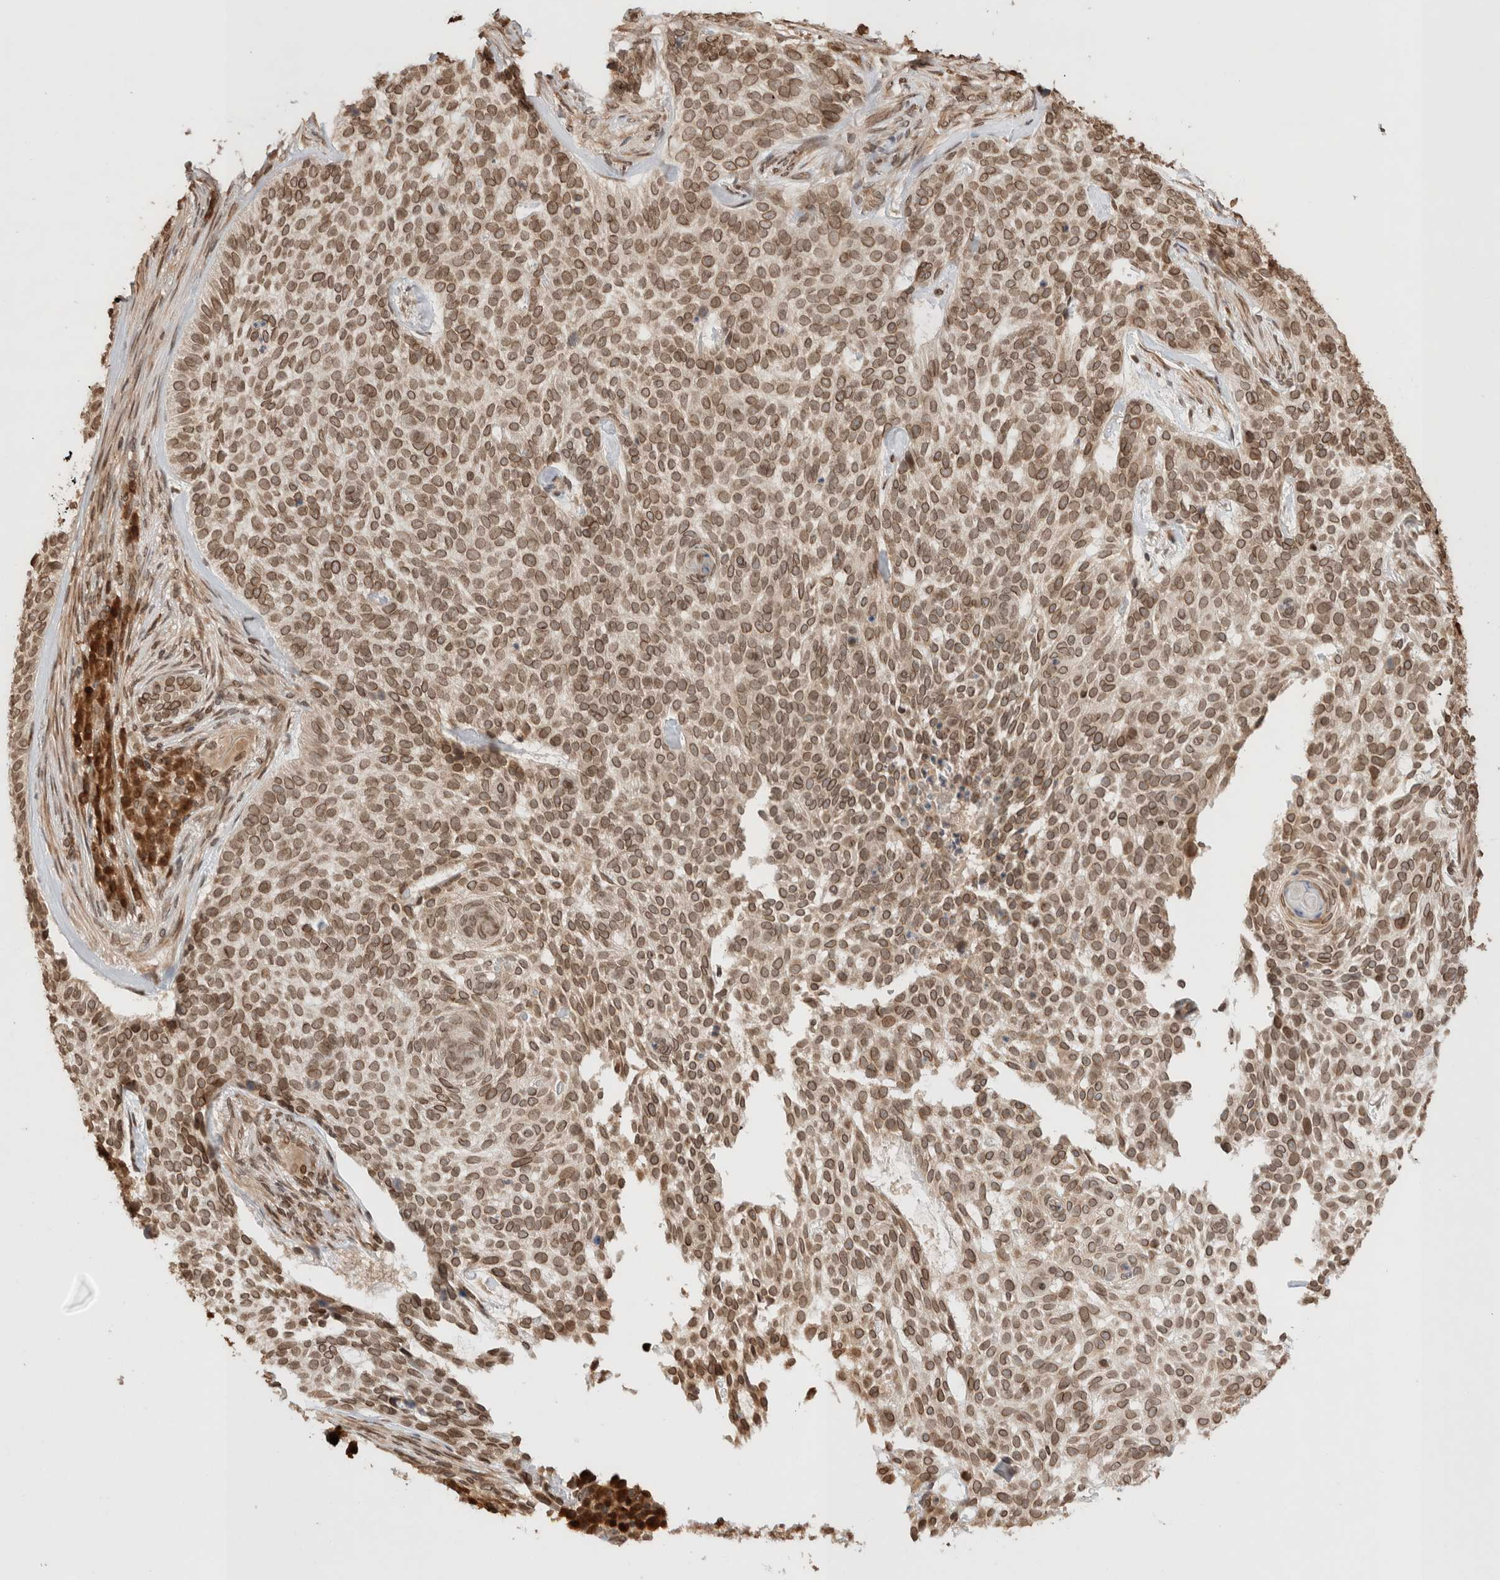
{"staining": {"intensity": "moderate", "quantity": ">75%", "location": "cytoplasmic/membranous,nuclear"}, "tissue": "skin cancer", "cell_type": "Tumor cells", "image_type": "cancer", "snomed": [{"axis": "morphology", "description": "Basal cell carcinoma"}, {"axis": "topography", "description": "Skin"}], "caption": "Skin basal cell carcinoma stained with DAB IHC shows medium levels of moderate cytoplasmic/membranous and nuclear staining in approximately >75% of tumor cells. (Stains: DAB in brown, nuclei in blue, Microscopy: brightfield microscopy at high magnification).", "gene": "TPR", "patient": {"sex": "female", "age": 64}}